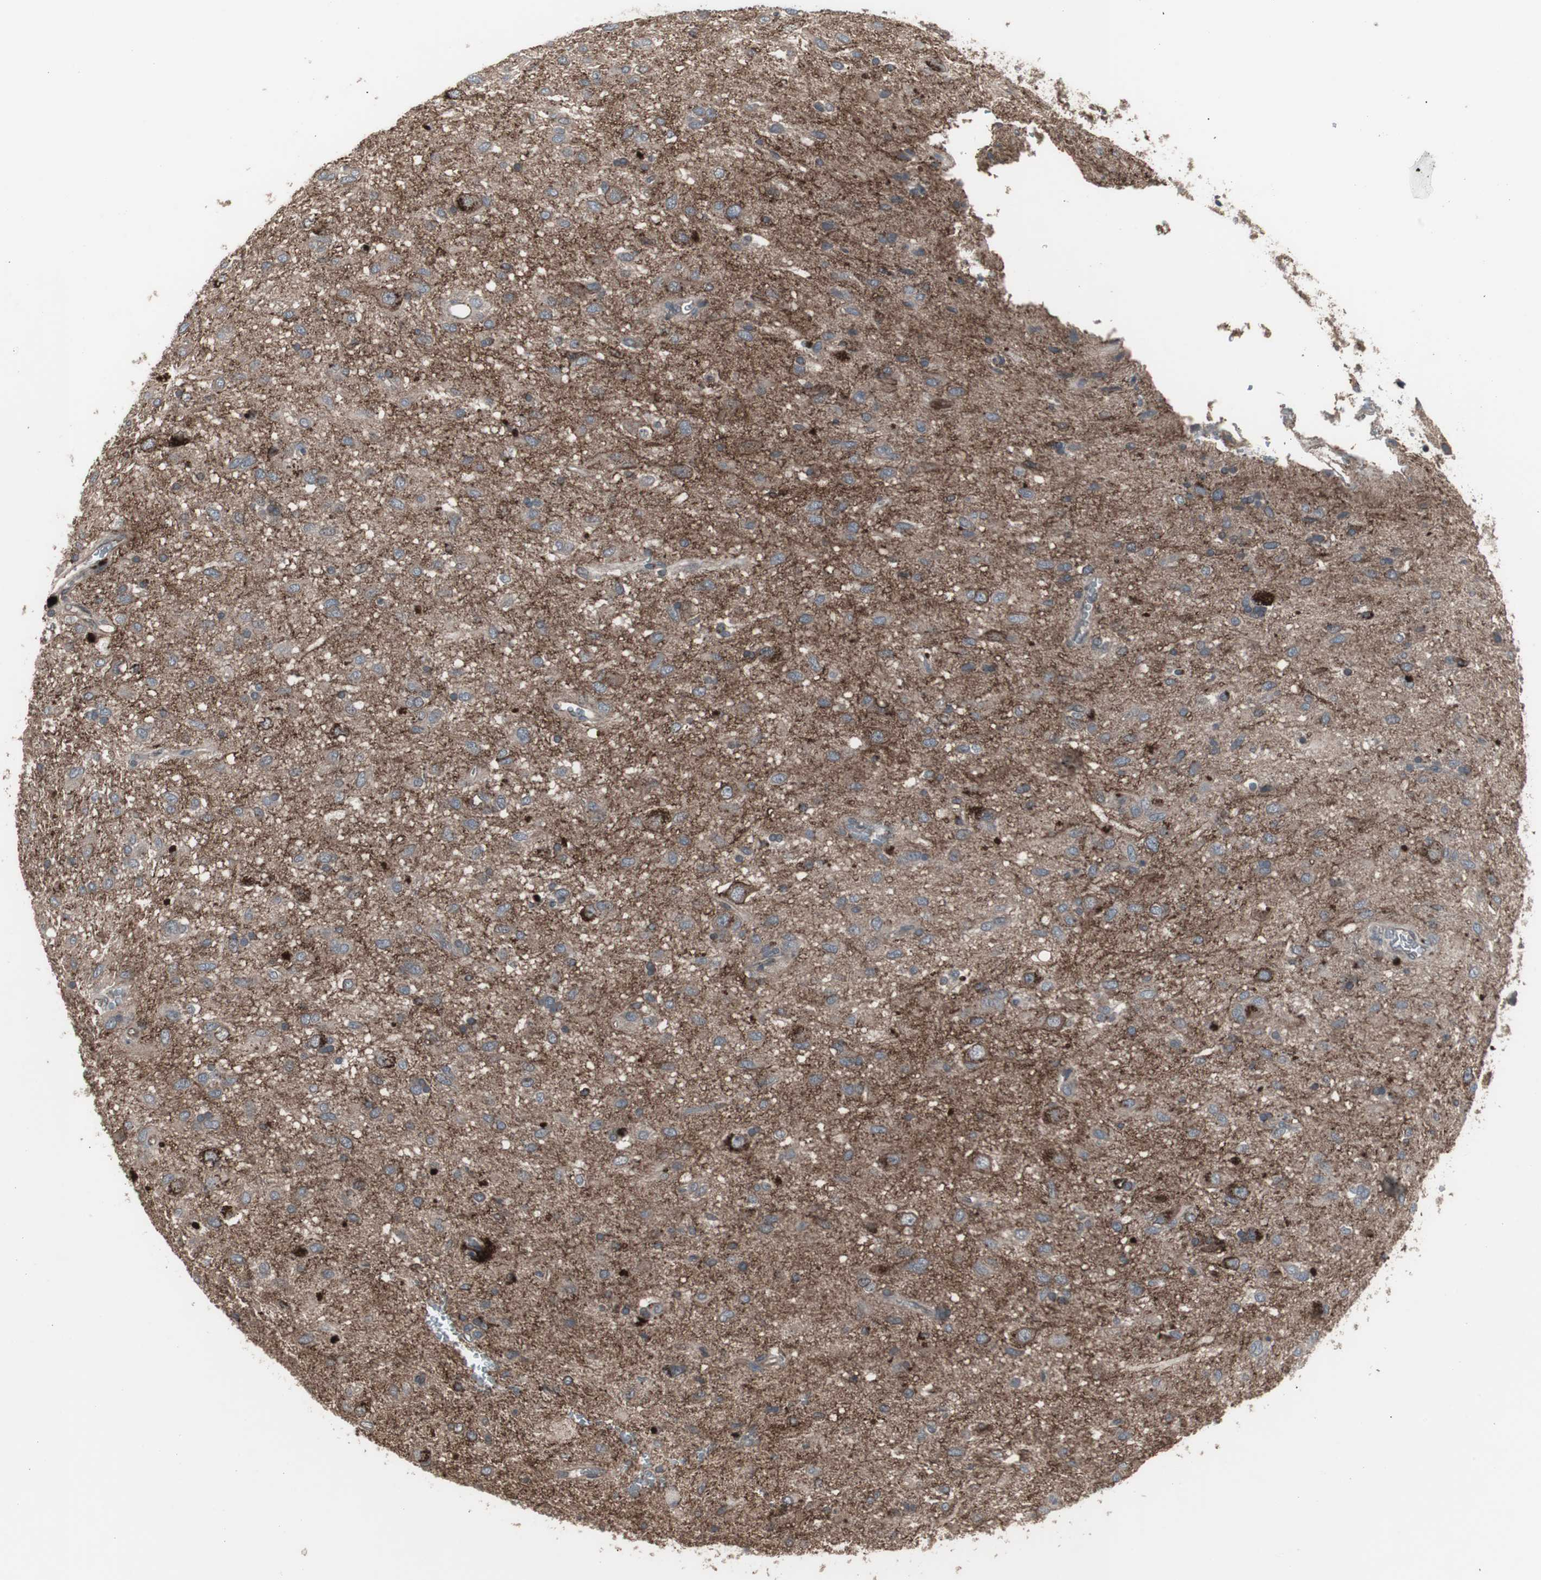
{"staining": {"intensity": "weak", "quantity": "25%-75%", "location": "cytoplasmic/membranous"}, "tissue": "glioma", "cell_type": "Tumor cells", "image_type": "cancer", "snomed": [{"axis": "morphology", "description": "Glioma, malignant, Low grade"}, {"axis": "topography", "description": "Brain"}], "caption": "Protein expression analysis of malignant low-grade glioma displays weak cytoplasmic/membranous expression in approximately 25%-75% of tumor cells. The protein is shown in brown color, while the nuclei are stained blue.", "gene": "SSTR2", "patient": {"sex": "male", "age": 77}}